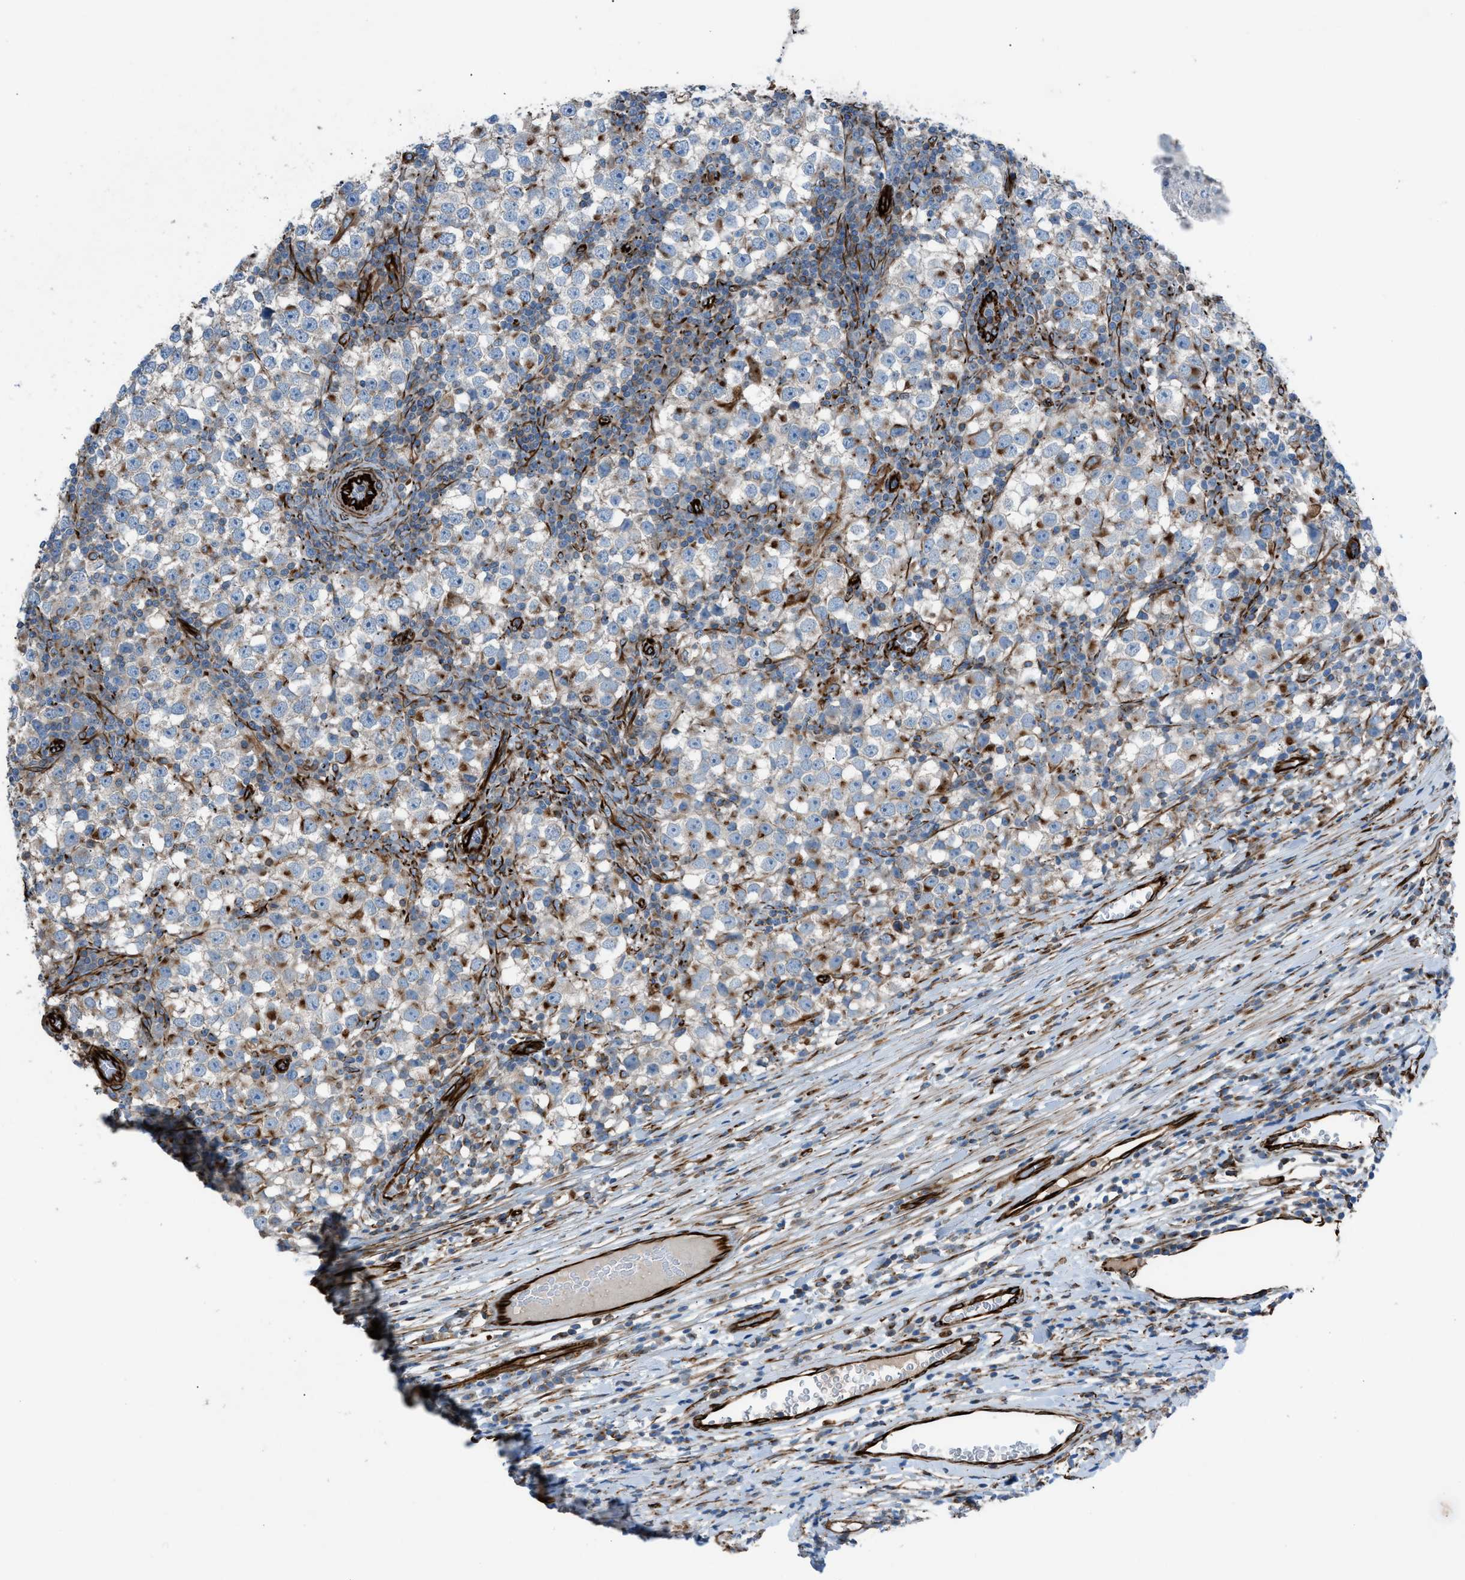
{"staining": {"intensity": "moderate", "quantity": "<25%", "location": "cytoplasmic/membranous"}, "tissue": "testis cancer", "cell_type": "Tumor cells", "image_type": "cancer", "snomed": [{"axis": "morphology", "description": "Seminoma, NOS"}, {"axis": "topography", "description": "Testis"}], "caption": "The micrograph demonstrates immunohistochemical staining of testis seminoma. There is moderate cytoplasmic/membranous staining is appreciated in approximately <25% of tumor cells.", "gene": "CABP7", "patient": {"sex": "male", "age": 65}}